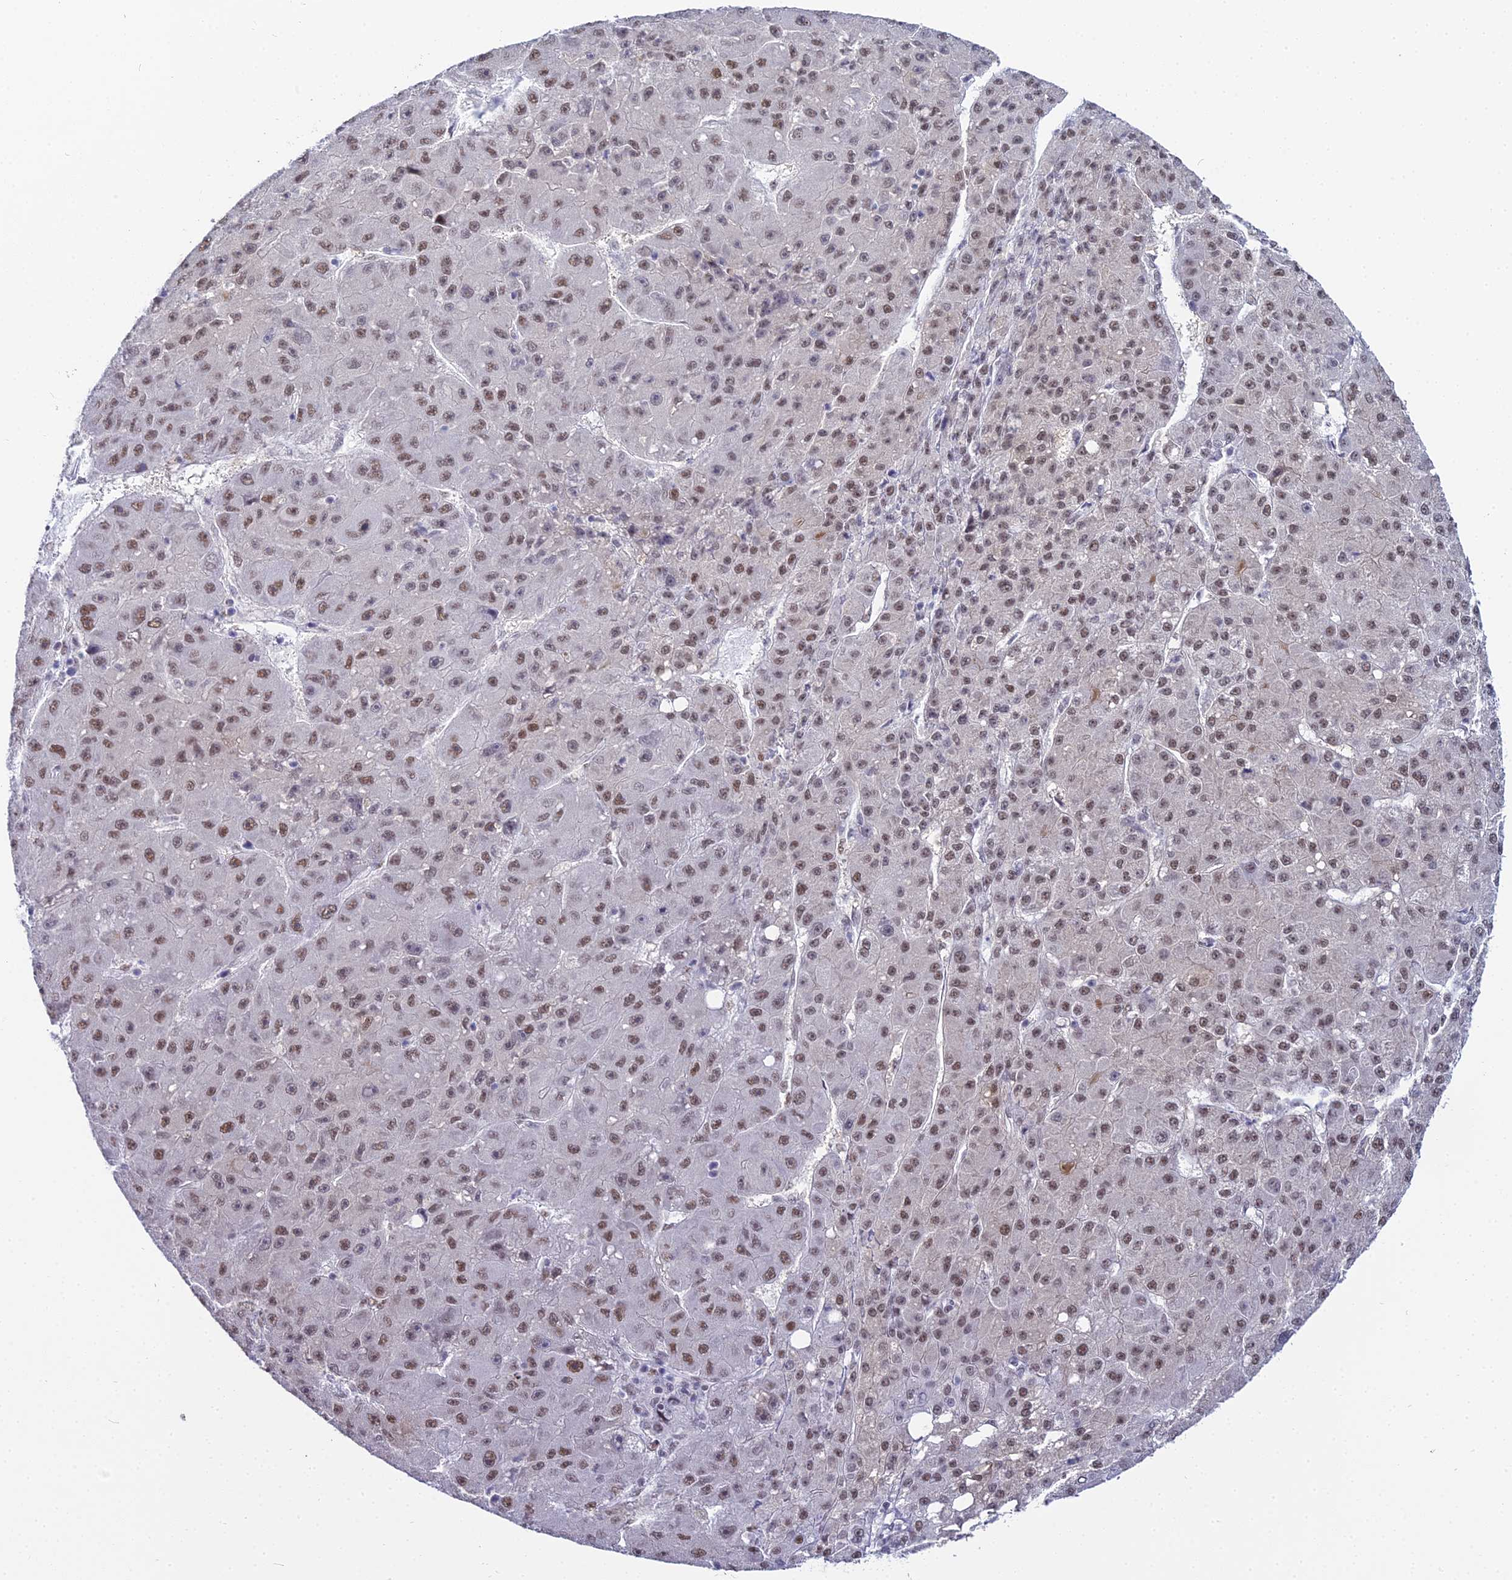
{"staining": {"intensity": "weak", "quantity": ">75%", "location": "nuclear"}, "tissue": "liver cancer", "cell_type": "Tumor cells", "image_type": "cancer", "snomed": [{"axis": "morphology", "description": "Carcinoma, Hepatocellular, NOS"}, {"axis": "topography", "description": "Liver"}], "caption": "Immunohistochemistry (IHC) (DAB (3,3'-diaminobenzidine)) staining of hepatocellular carcinoma (liver) shows weak nuclear protein staining in about >75% of tumor cells.", "gene": "RBM12", "patient": {"sex": "male", "age": 67}}